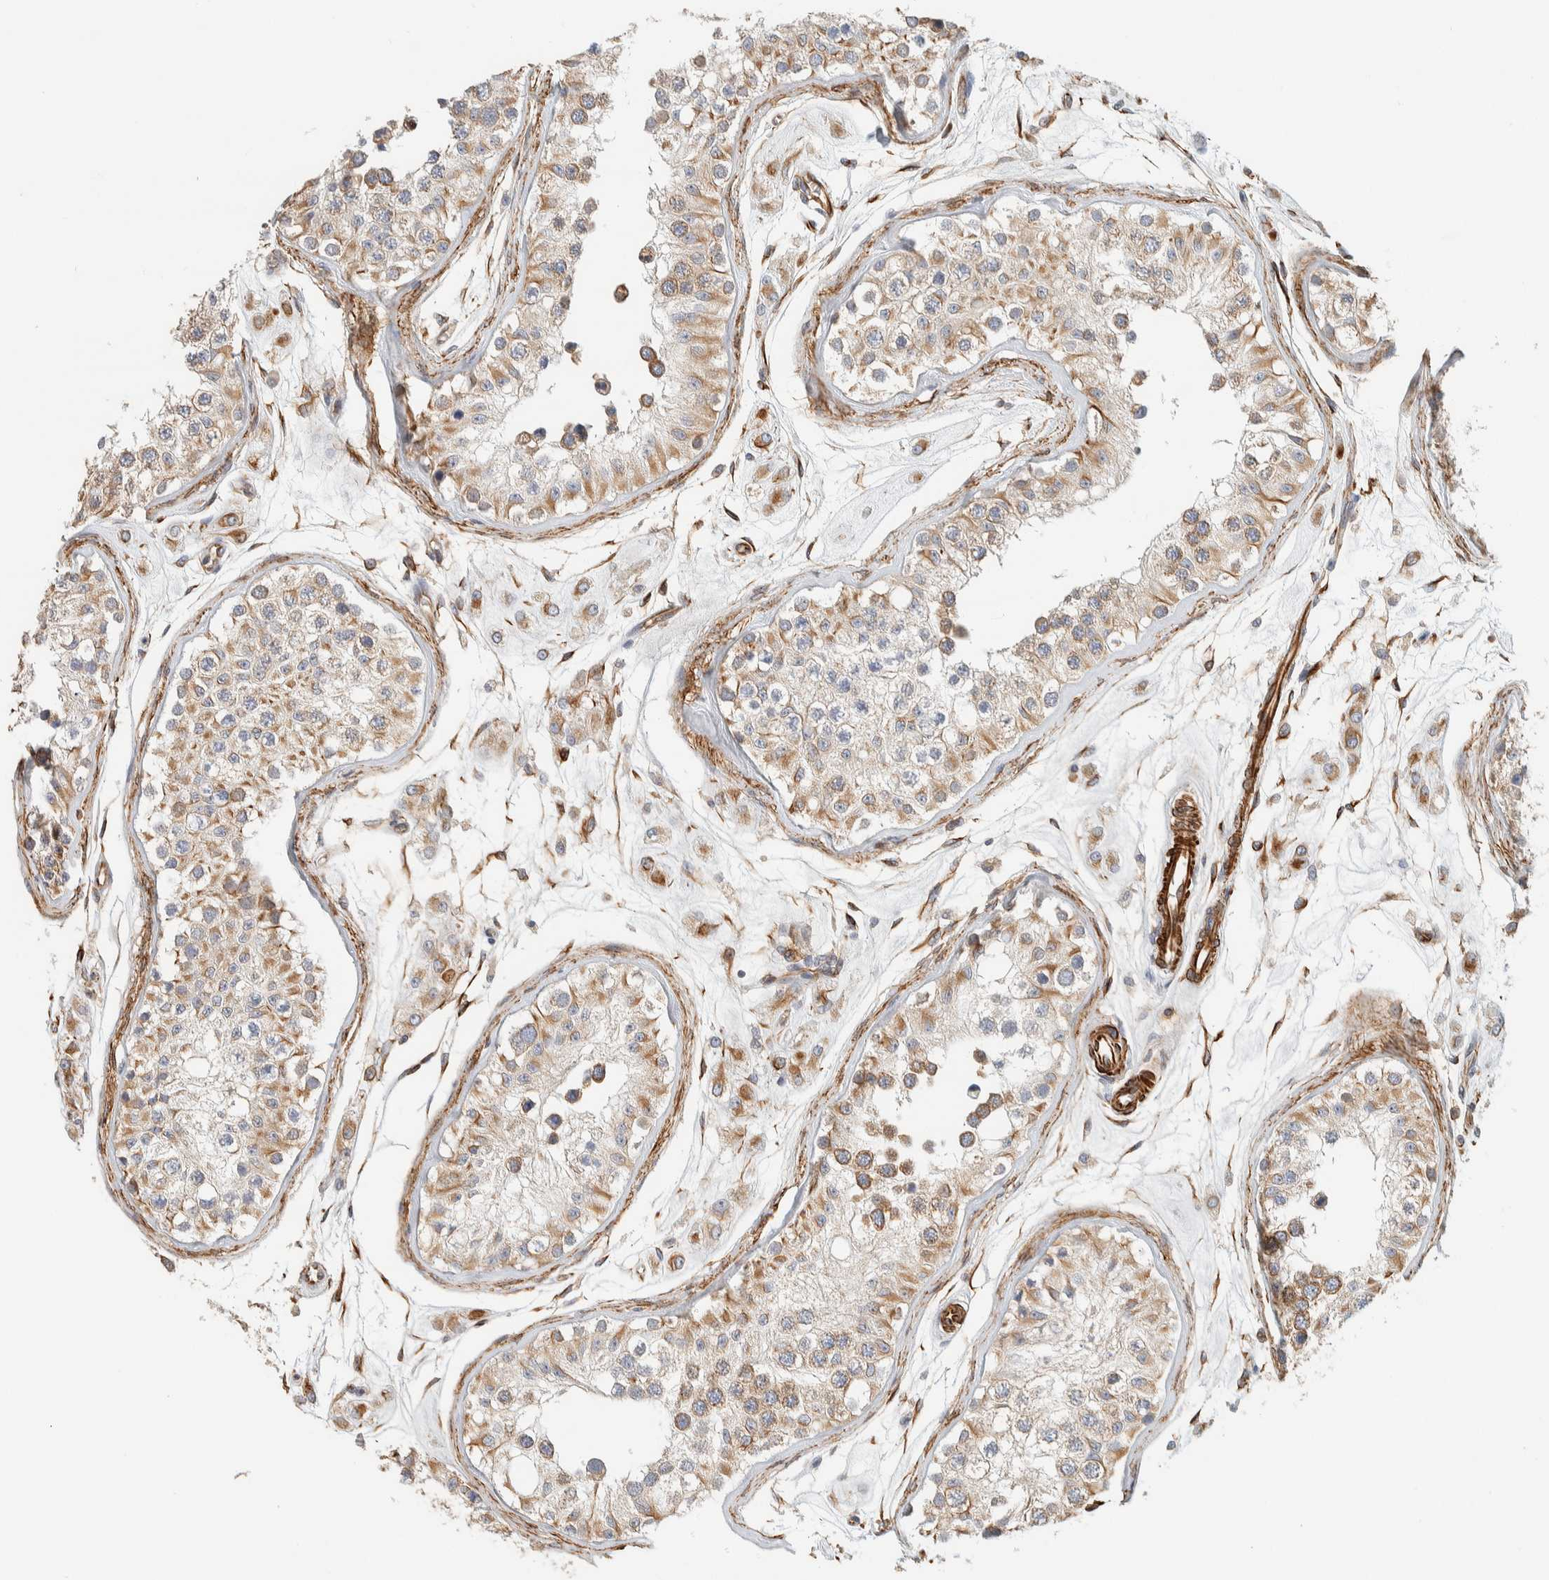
{"staining": {"intensity": "moderate", "quantity": ">75%", "location": "cytoplasmic/membranous"}, "tissue": "testis", "cell_type": "Cells in seminiferous ducts", "image_type": "normal", "snomed": [{"axis": "morphology", "description": "Normal tissue, NOS"}, {"axis": "morphology", "description": "Adenocarcinoma, metastatic, NOS"}, {"axis": "topography", "description": "Testis"}], "caption": "IHC of benign human testis displays medium levels of moderate cytoplasmic/membranous positivity in approximately >75% of cells in seminiferous ducts.", "gene": "CDR2", "patient": {"sex": "male", "age": 26}}